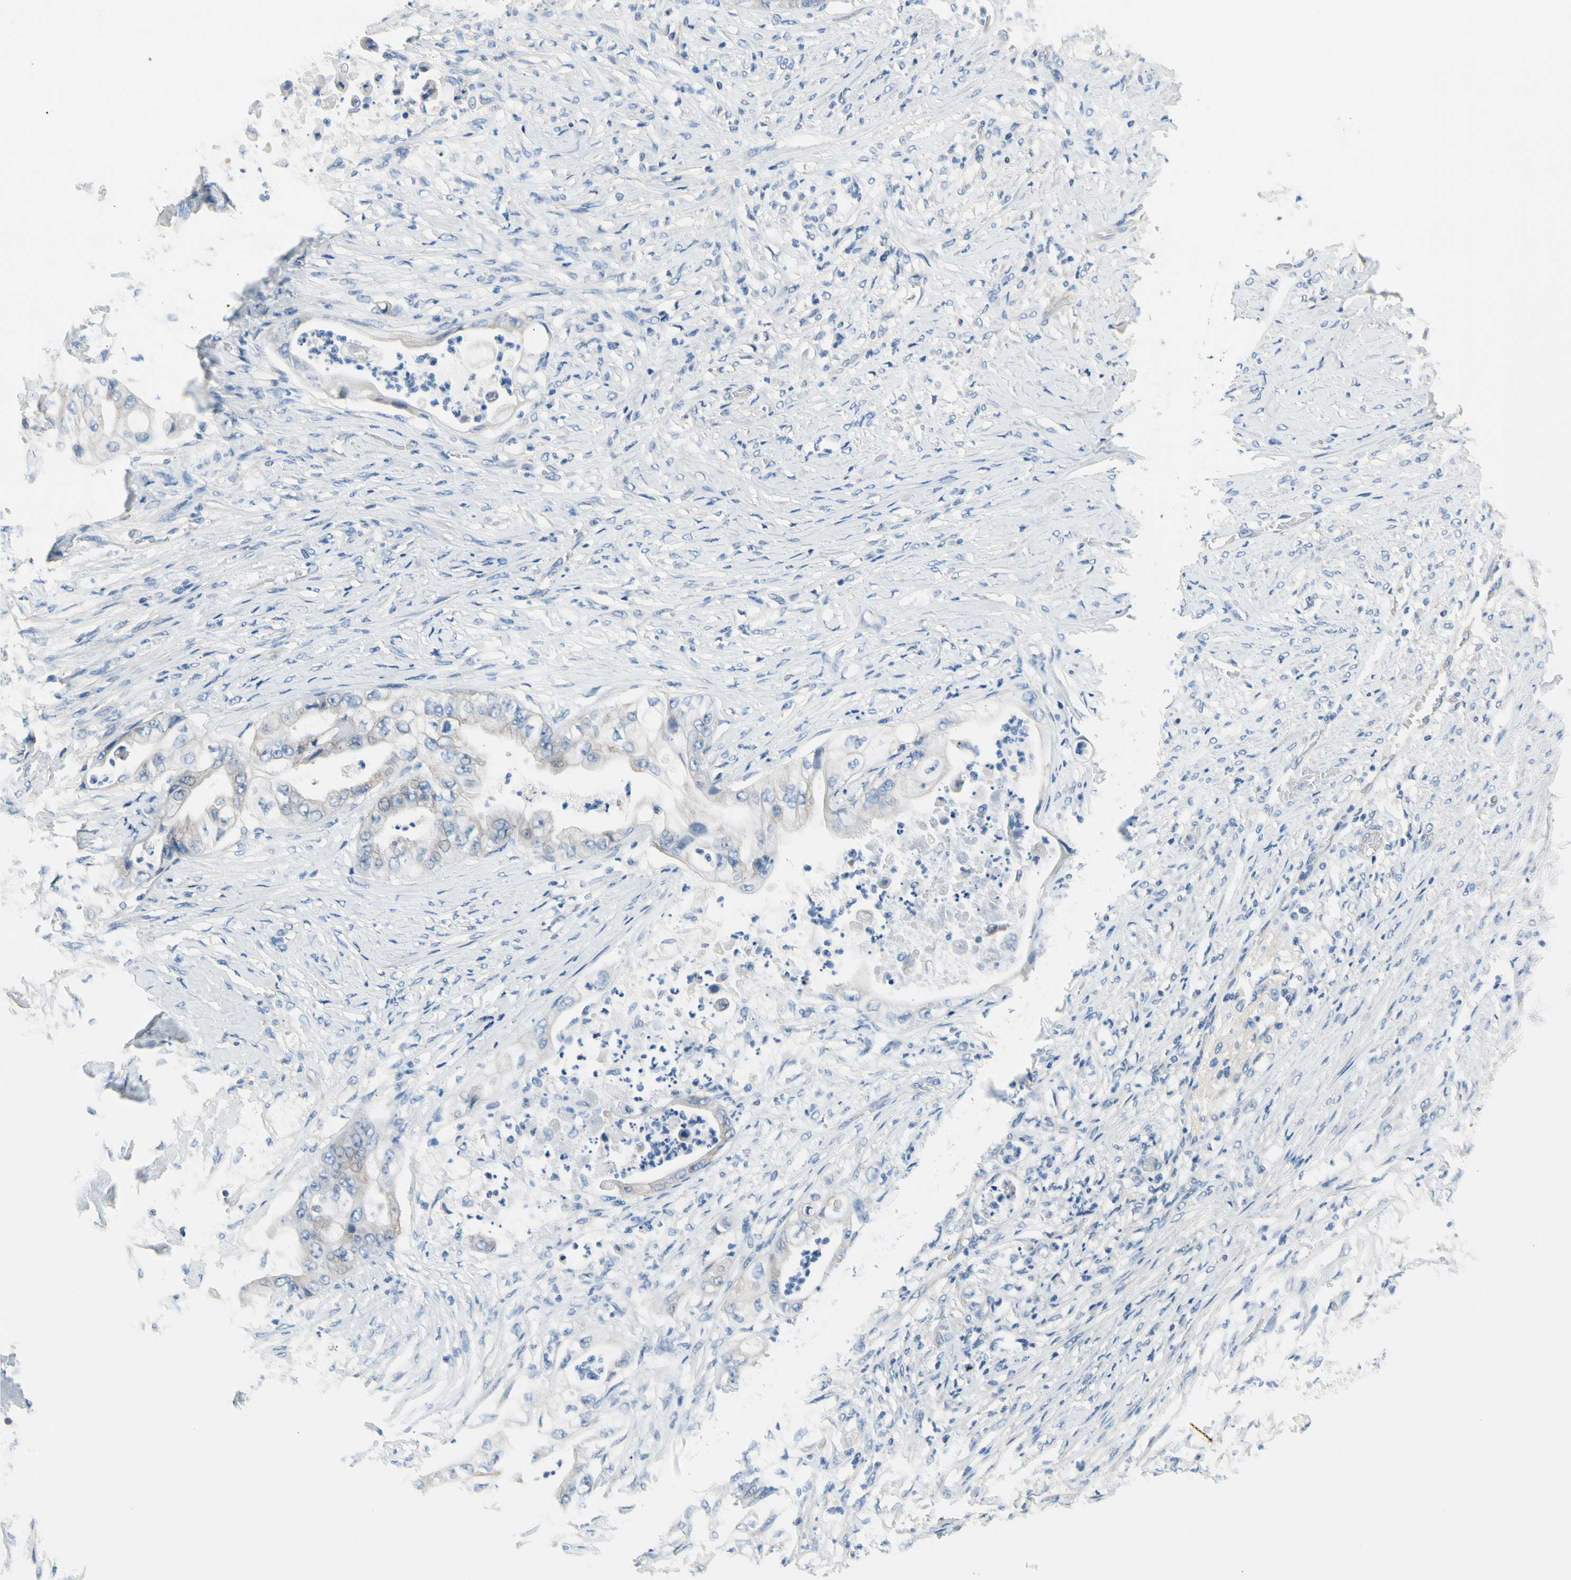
{"staining": {"intensity": "weak", "quantity": "<25%", "location": "cytoplasmic/membranous"}, "tissue": "stomach cancer", "cell_type": "Tumor cells", "image_type": "cancer", "snomed": [{"axis": "morphology", "description": "Adenocarcinoma, NOS"}, {"axis": "topography", "description": "Stomach"}], "caption": "This is a photomicrograph of immunohistochemistry (IHC) staining of stomach adenocarcinoma, which shows no positivity in tumor cells.", "gene": "CA14", "patient": {"sex": "female", "age": 73}}